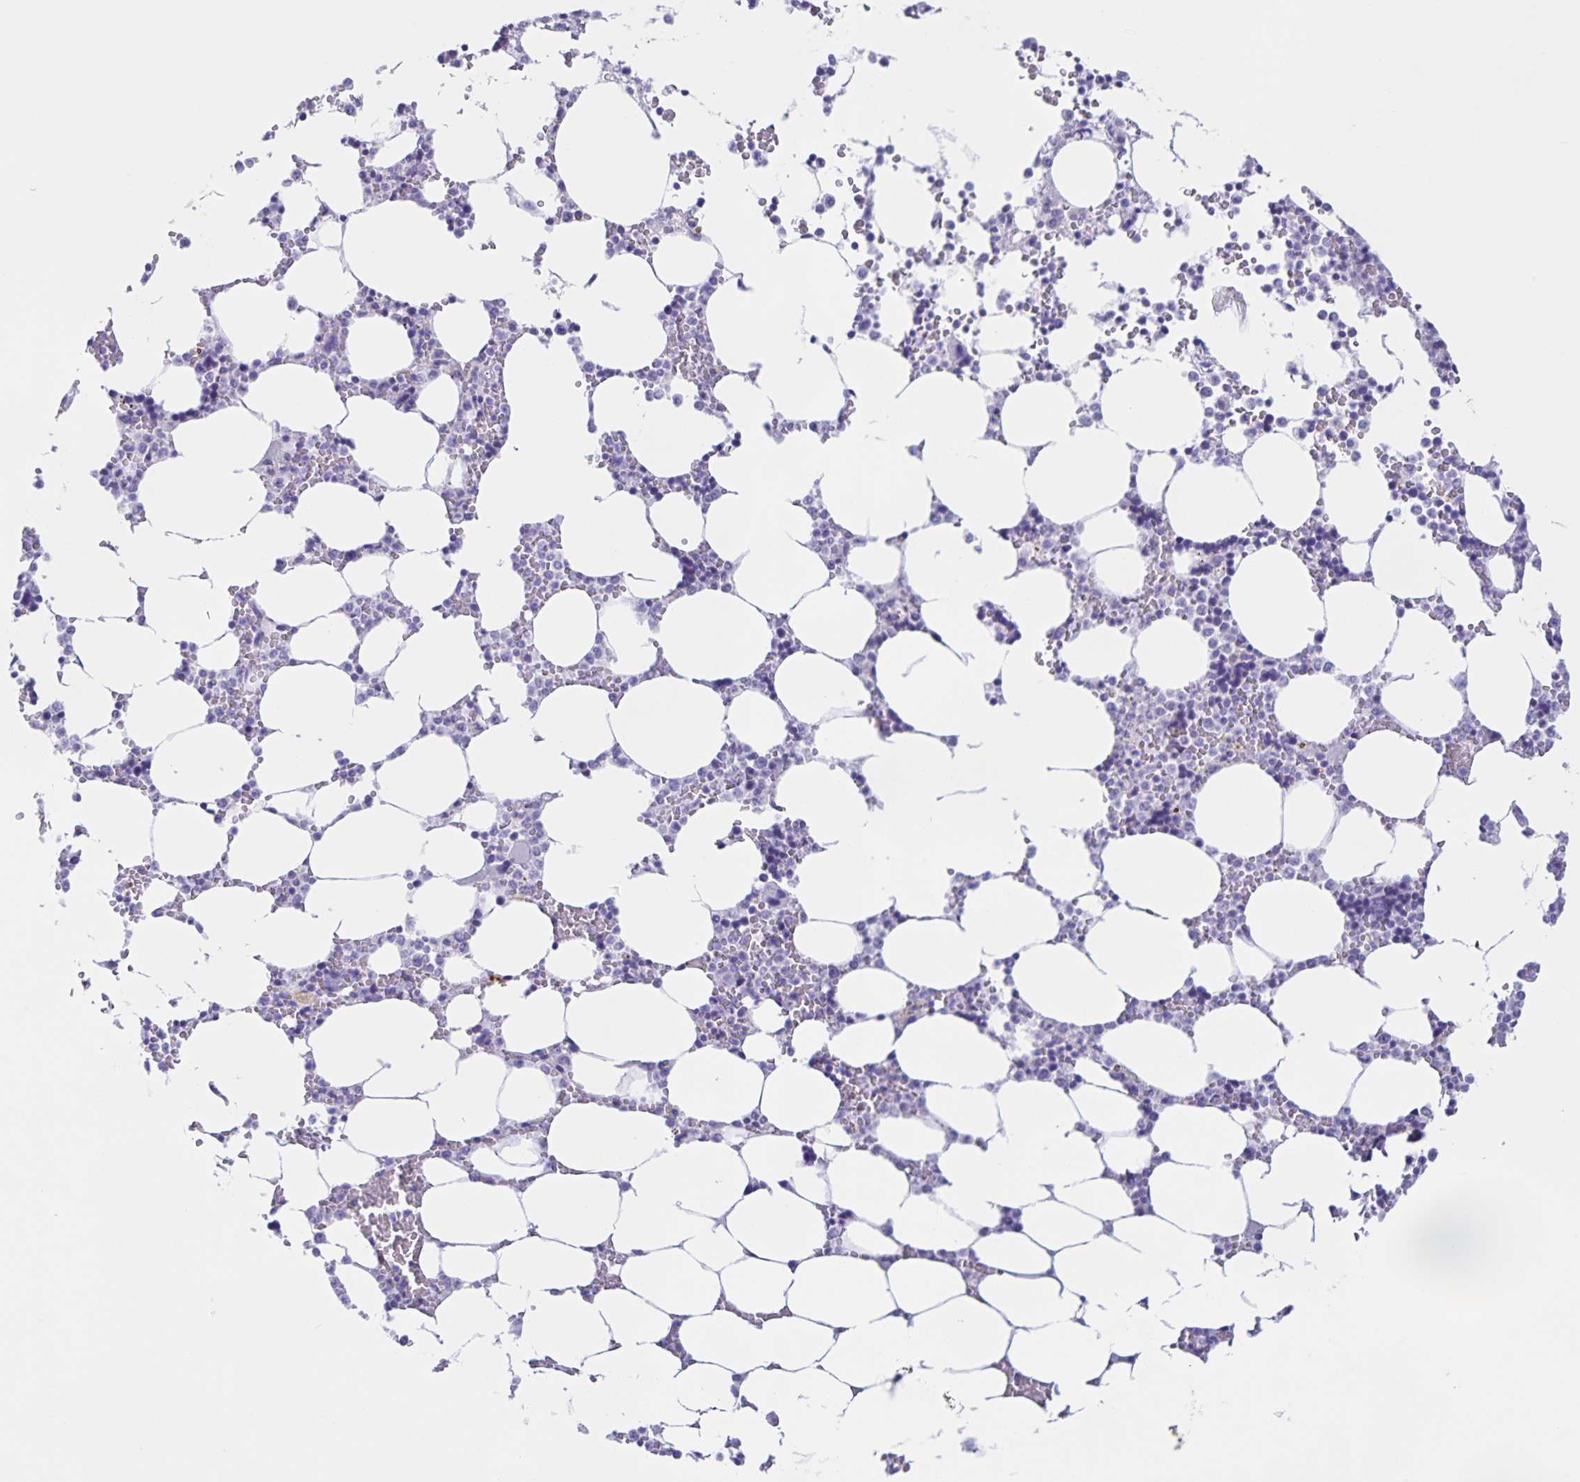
{"staining": {"intensity": "negative", "quantity": "none", "location": "none"}, "tissue": "bone marrow", "cell_type": "Hematopoietic cells", "image_type": "normal", "snomed": [{"axis": "morphology", "description": "Normal tissue, NOS"}, {"axis": "topography", "description": "Bone marrow"}], "caption": "This is a histopathology image of IHC staining of unremarkable bone marrow, which shows no expression in hematopoietic cells.", "gene": "FAM170A", "patient": {"sex": "male", "age": 64}}